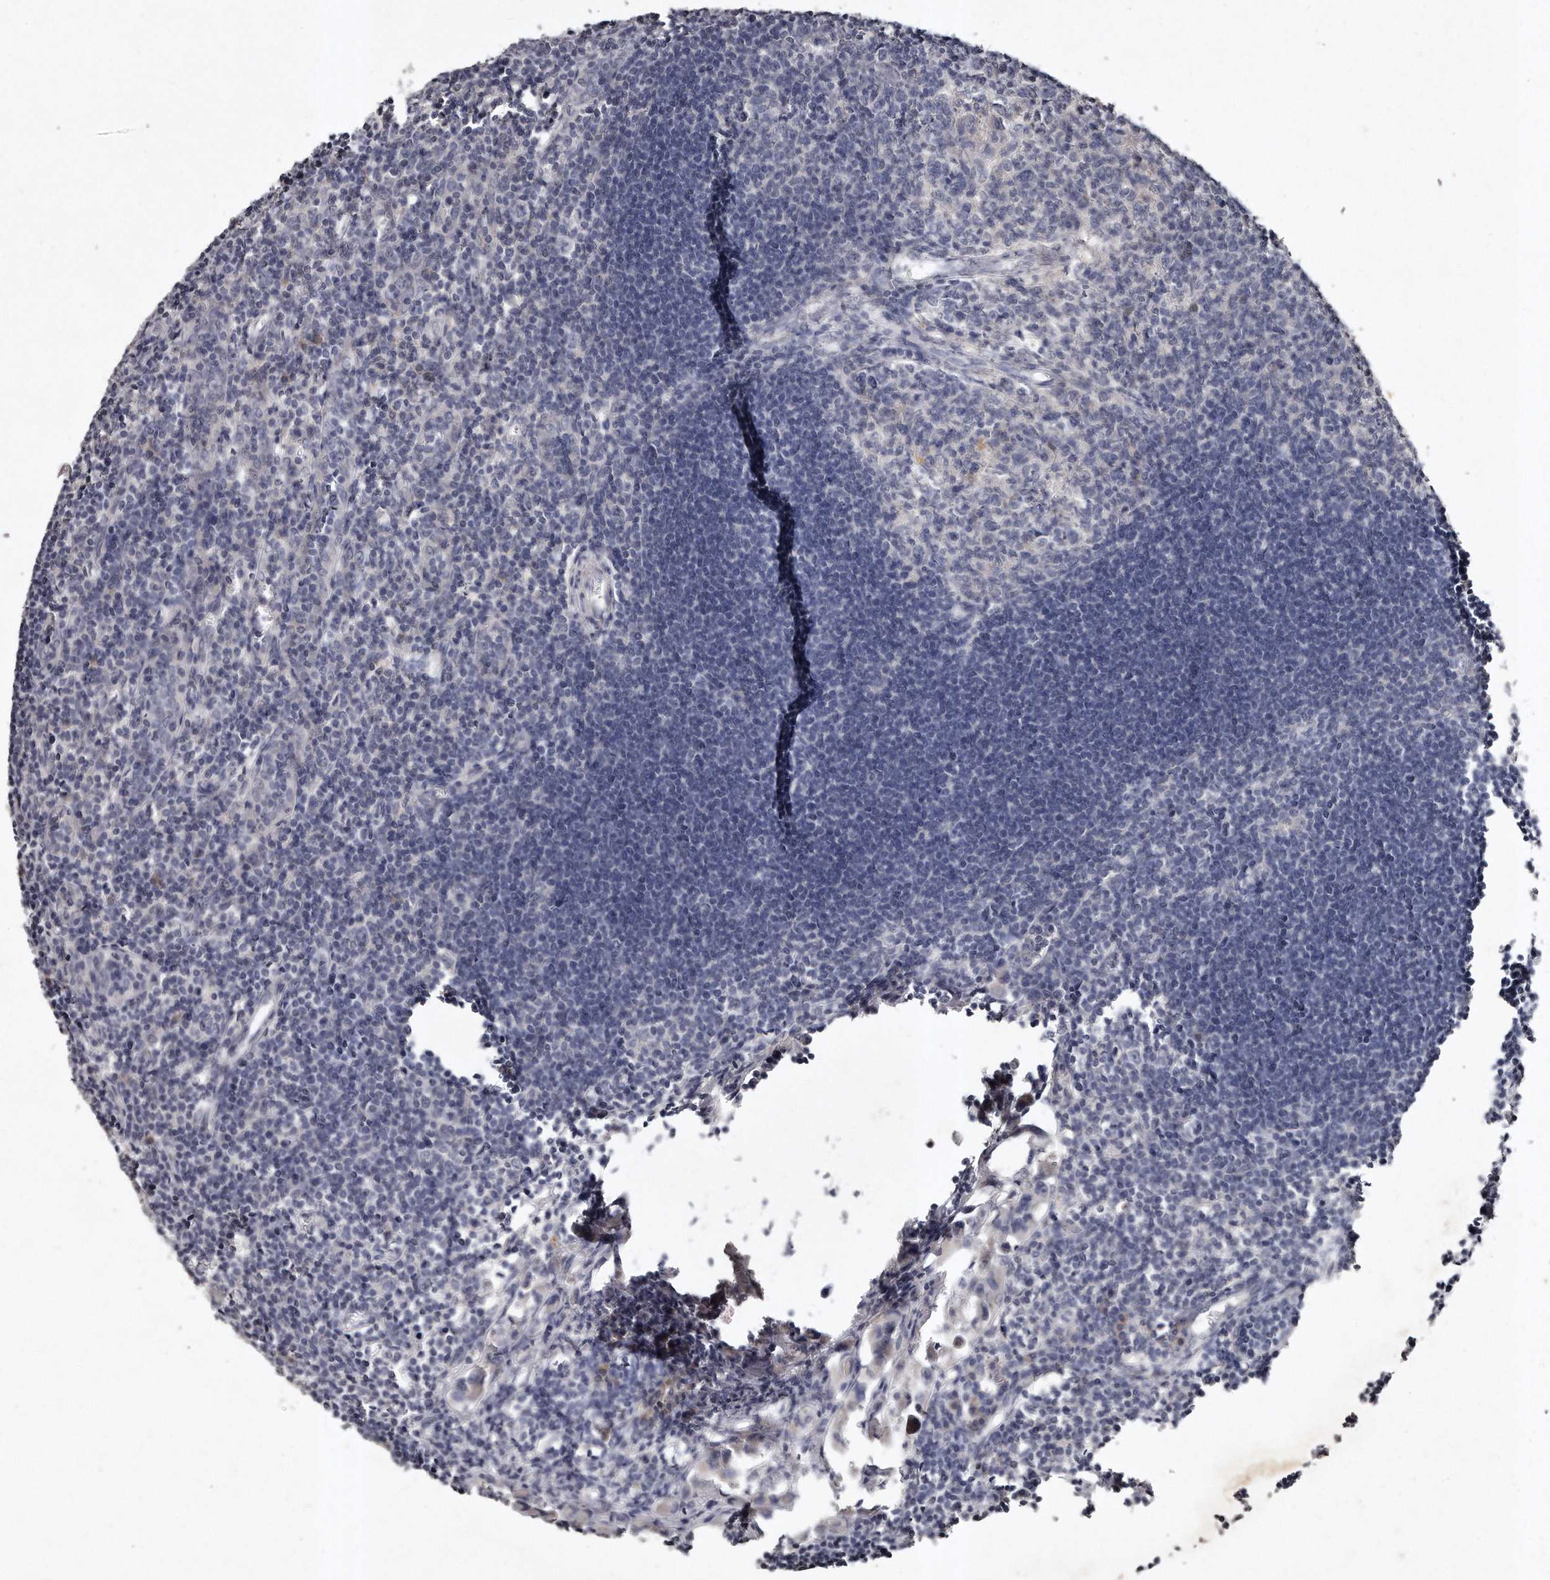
{"staining": {"intensity": "negative", "quantity": "none", "location": "none"}, "tissue": "lymph node", "cell_type": "Germinal center cells", "image_type": "normal", "snomed": [{"axis": "morphology", "description": "Normal tissue, NOS"}, {"axis": "morphology", "description": "Malignant melanoma, Metastatic site"}, {"axis": "topography", "description": "Lymph node"}], "caption": "An image of lymph node stained for a protein shows no brown staining in germinal center cells. (Immunohistochemistry, brightfield microscopy, high magnification).", "gene": "TECR", "patient": {"sex": "male", "age": 41}}